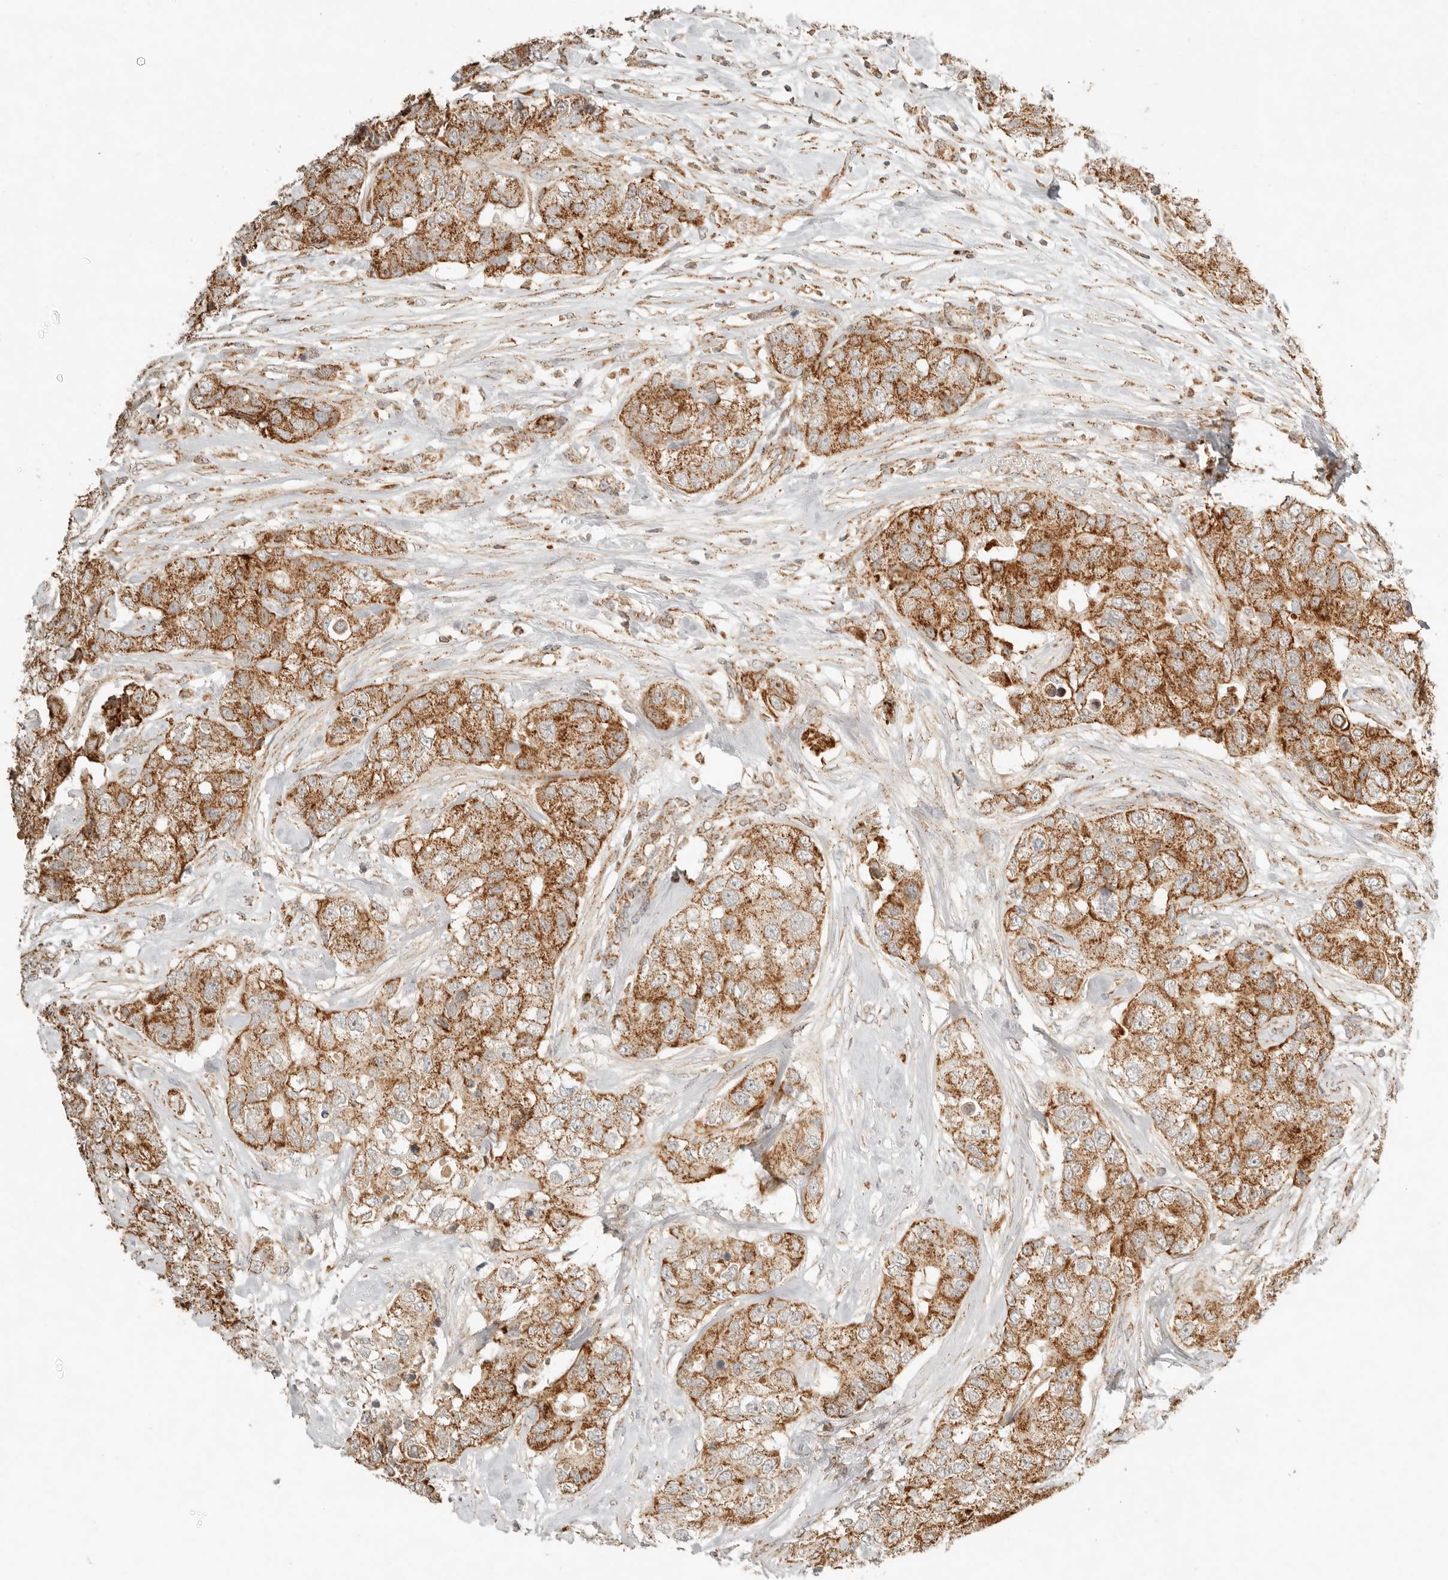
{"staining": {"intensity": "moderate", "quantity": ">75%", "location": "cytoplasmic/membranous"}, "tissue": "breast cancer", "cell_type": "Tumor cells", "image_type": "cancer", "snomed": [{"axis": "morphology", "description": "Duct carcinoma"}, {"axis": "topography", "description": "Breast"}], "caption": "Protein expression analysis of human breast infiltrating ductal carcinoma reveals moderate cytoplasmic/membranous expression in approximately >75% of tumor cells.", "gene": "MRPL55", "patient": {"sex": "female", "age": 62}}